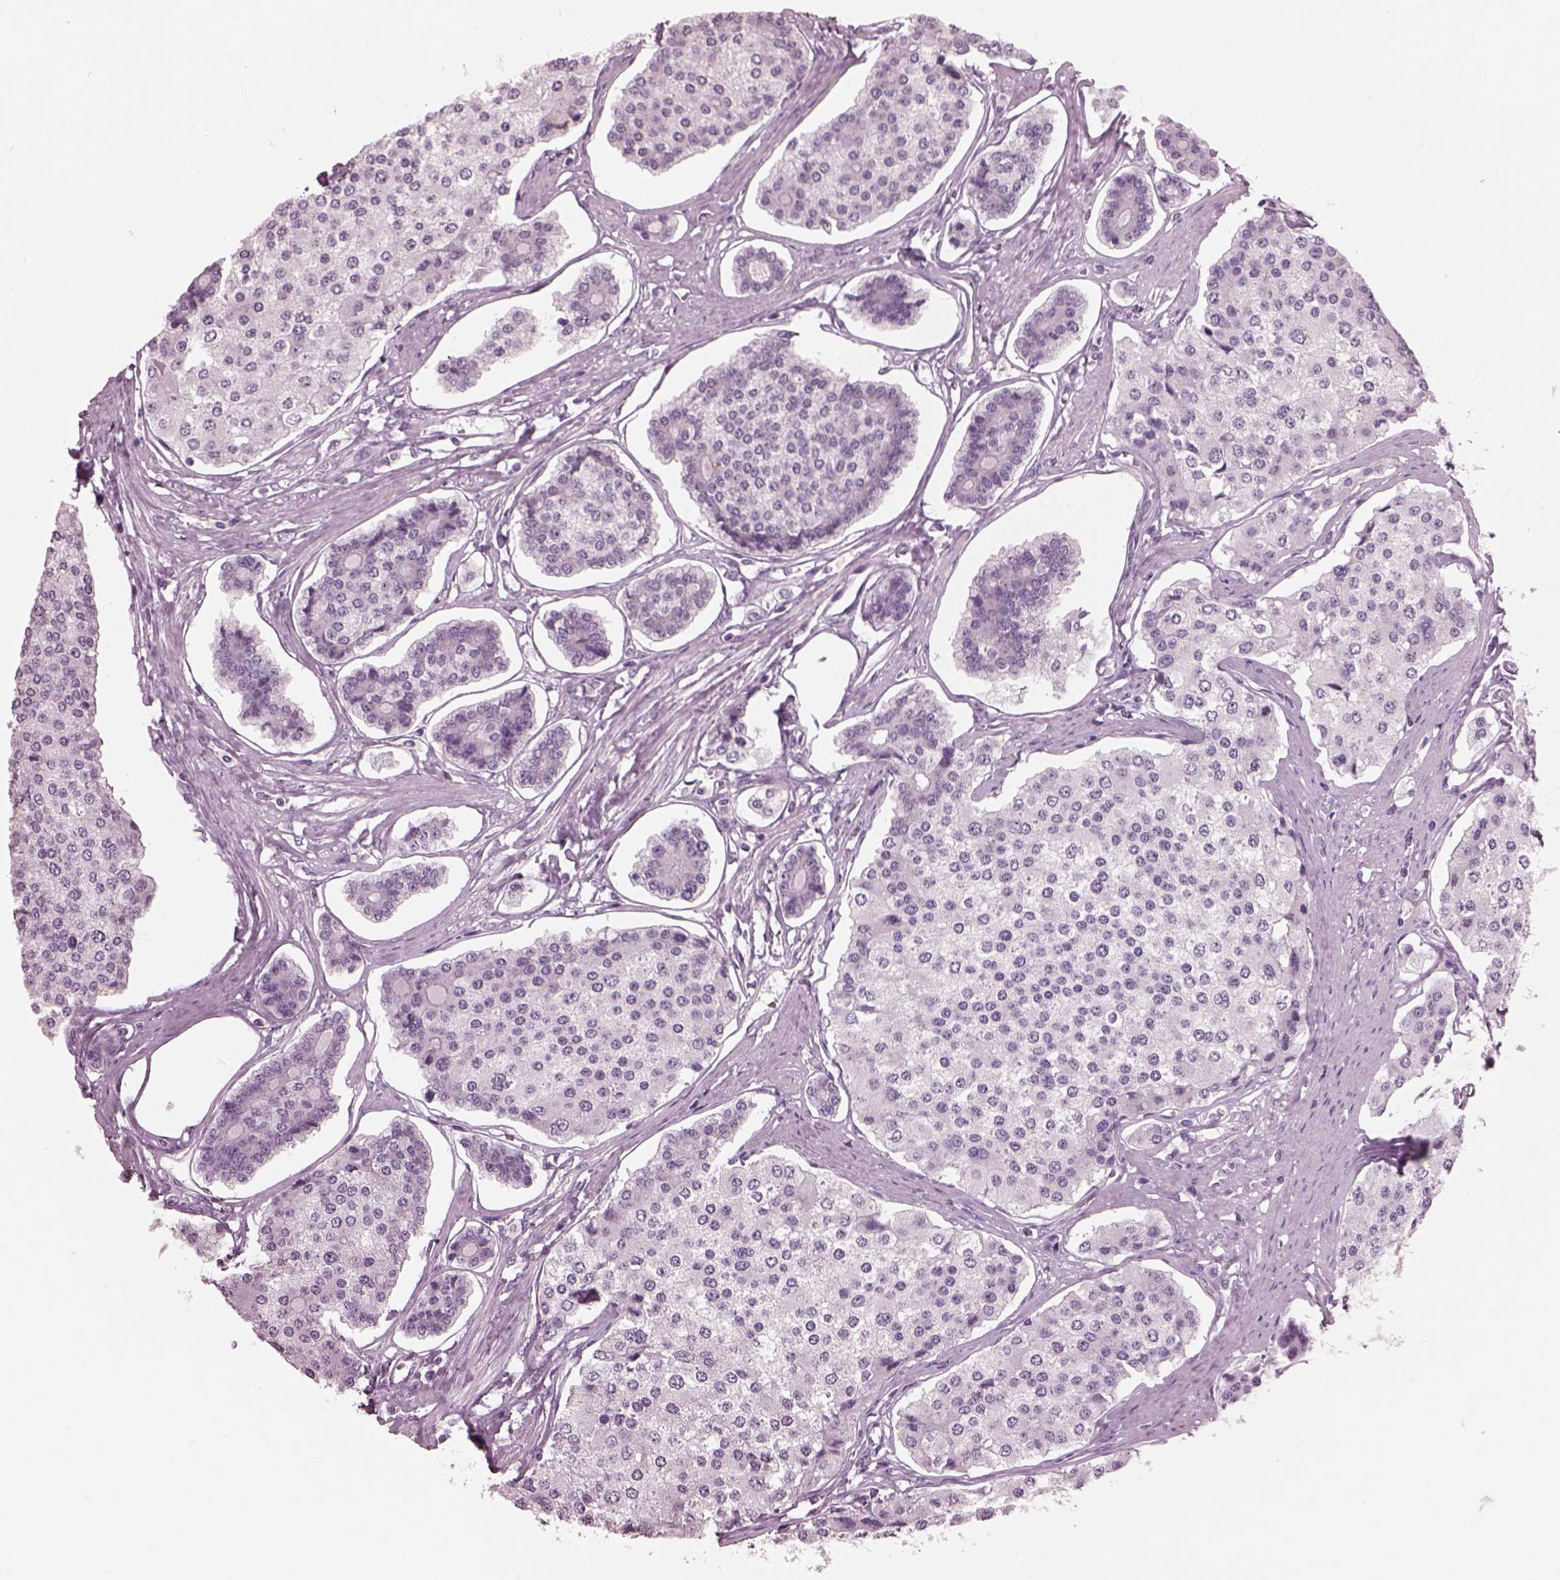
{"staining": {"intensity": "negative", "quantity": "none", "location": "none"}, "tissue": "carcinoid", "cell_type": "Tumor cells", "image_type": "cancer", "snomed": [{"axis": "morphology", "description": "Carcinoid, malignant, NOS"}, {"axis": "topography", "description": "Small intestine"}], "caption": "An image of carcinoid stained for a protein exhibits no brown staining in tumor cells.", "gene": "HYDIN", "patient": {"sex": "female", "age": 65}}